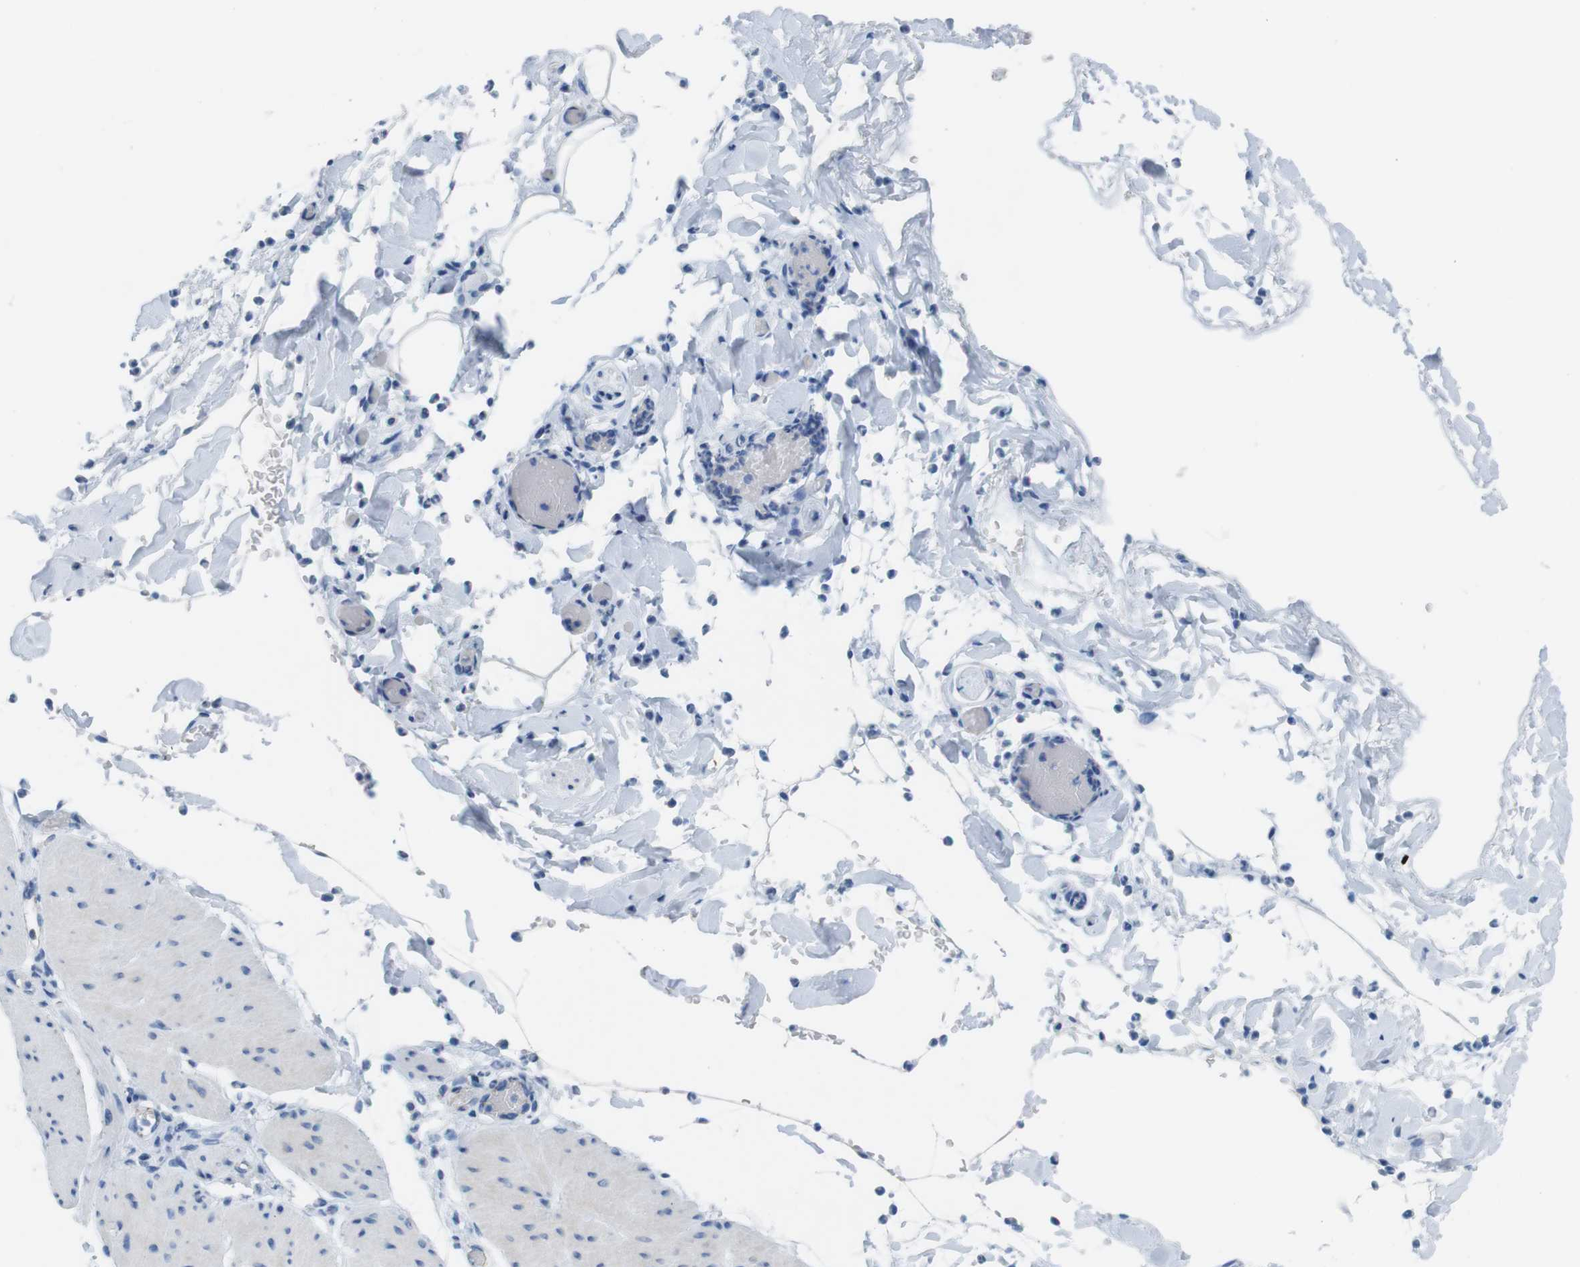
{"staining": {"intensity": "negative", "quantity": "none", "location": "none"}, "tissue": "smooth muscle", "cell_type": "Smooth muscle cells", "image_type": "normal", "snomed": [{"axis": "morphology", "description": "Normal tissue, NOS"}, {"axis": "topography", "description": "Smooth muscle"}, {"axis": "topography", "description": "Colon"}], "caption": "An immunohistochemistry (IHC) micrograph of benign smooth muscle is shown. There is no staining in smooth muscle cells of smooth muscle.", "gene": "SLC6A6", "patient": {"sex": "male", "age": 67}}